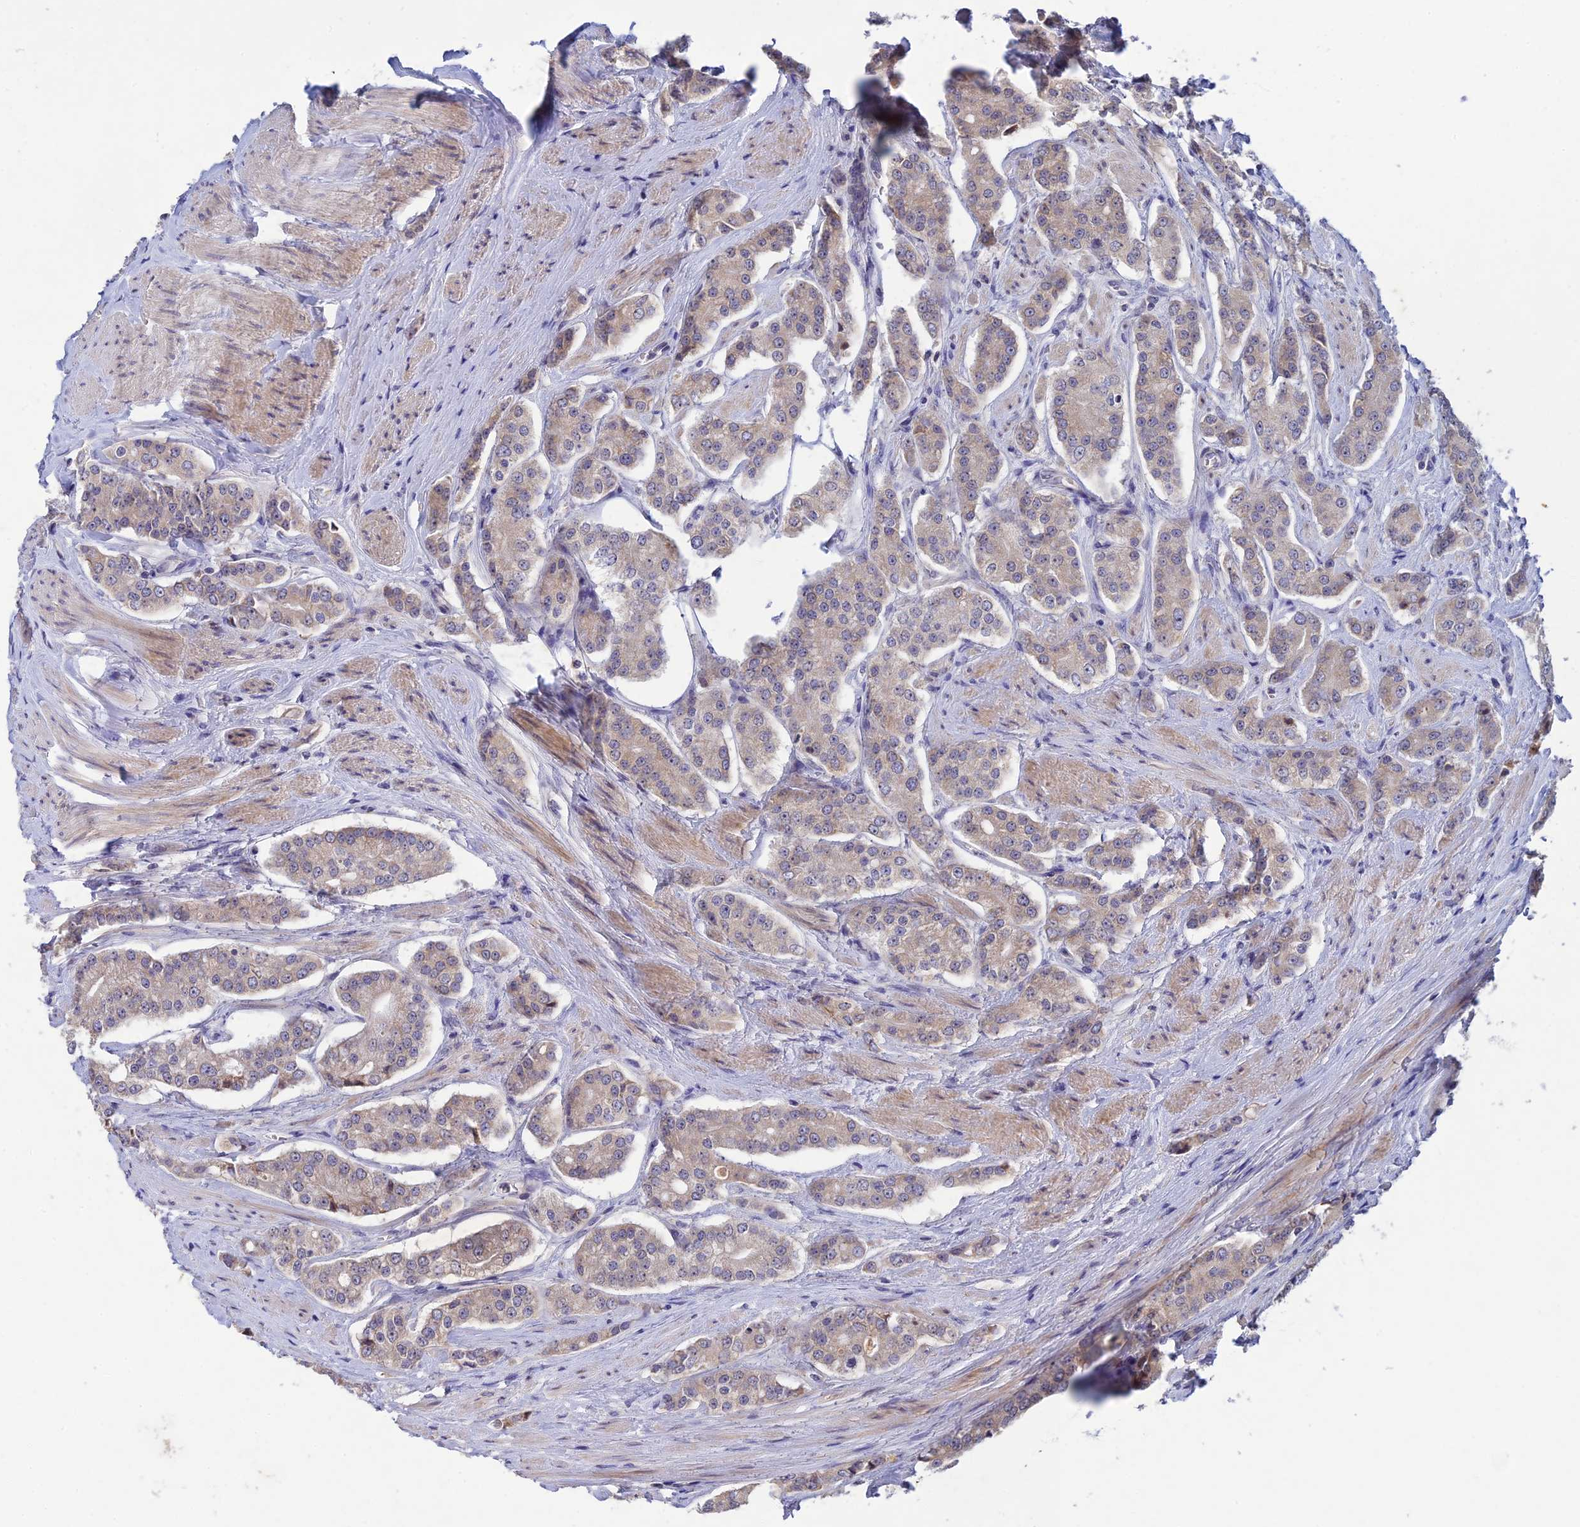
{"staining": {"intensity": "moderate", "quantity": ">75%", "location": "cytoplasmic/membranous"}, "tissue": "prostate cancer", "cell_type": "Tumor cells", "image_type": "cancer", "snomed": [{"axis": "morphology", "description": "Adenocarcinoma, High grade"}, {"axis": "topography", "description": "Prostate"}], "caption": "Prostate cancer (adenocarcinoma (high-grade)) stained with immunohistochemistry (IHC) displays moderate cytoplasmic/membranous positivity in about >75% of tumor cells.", "gene": "CHST5", "patient": {"sex": "male", "age": 71}}